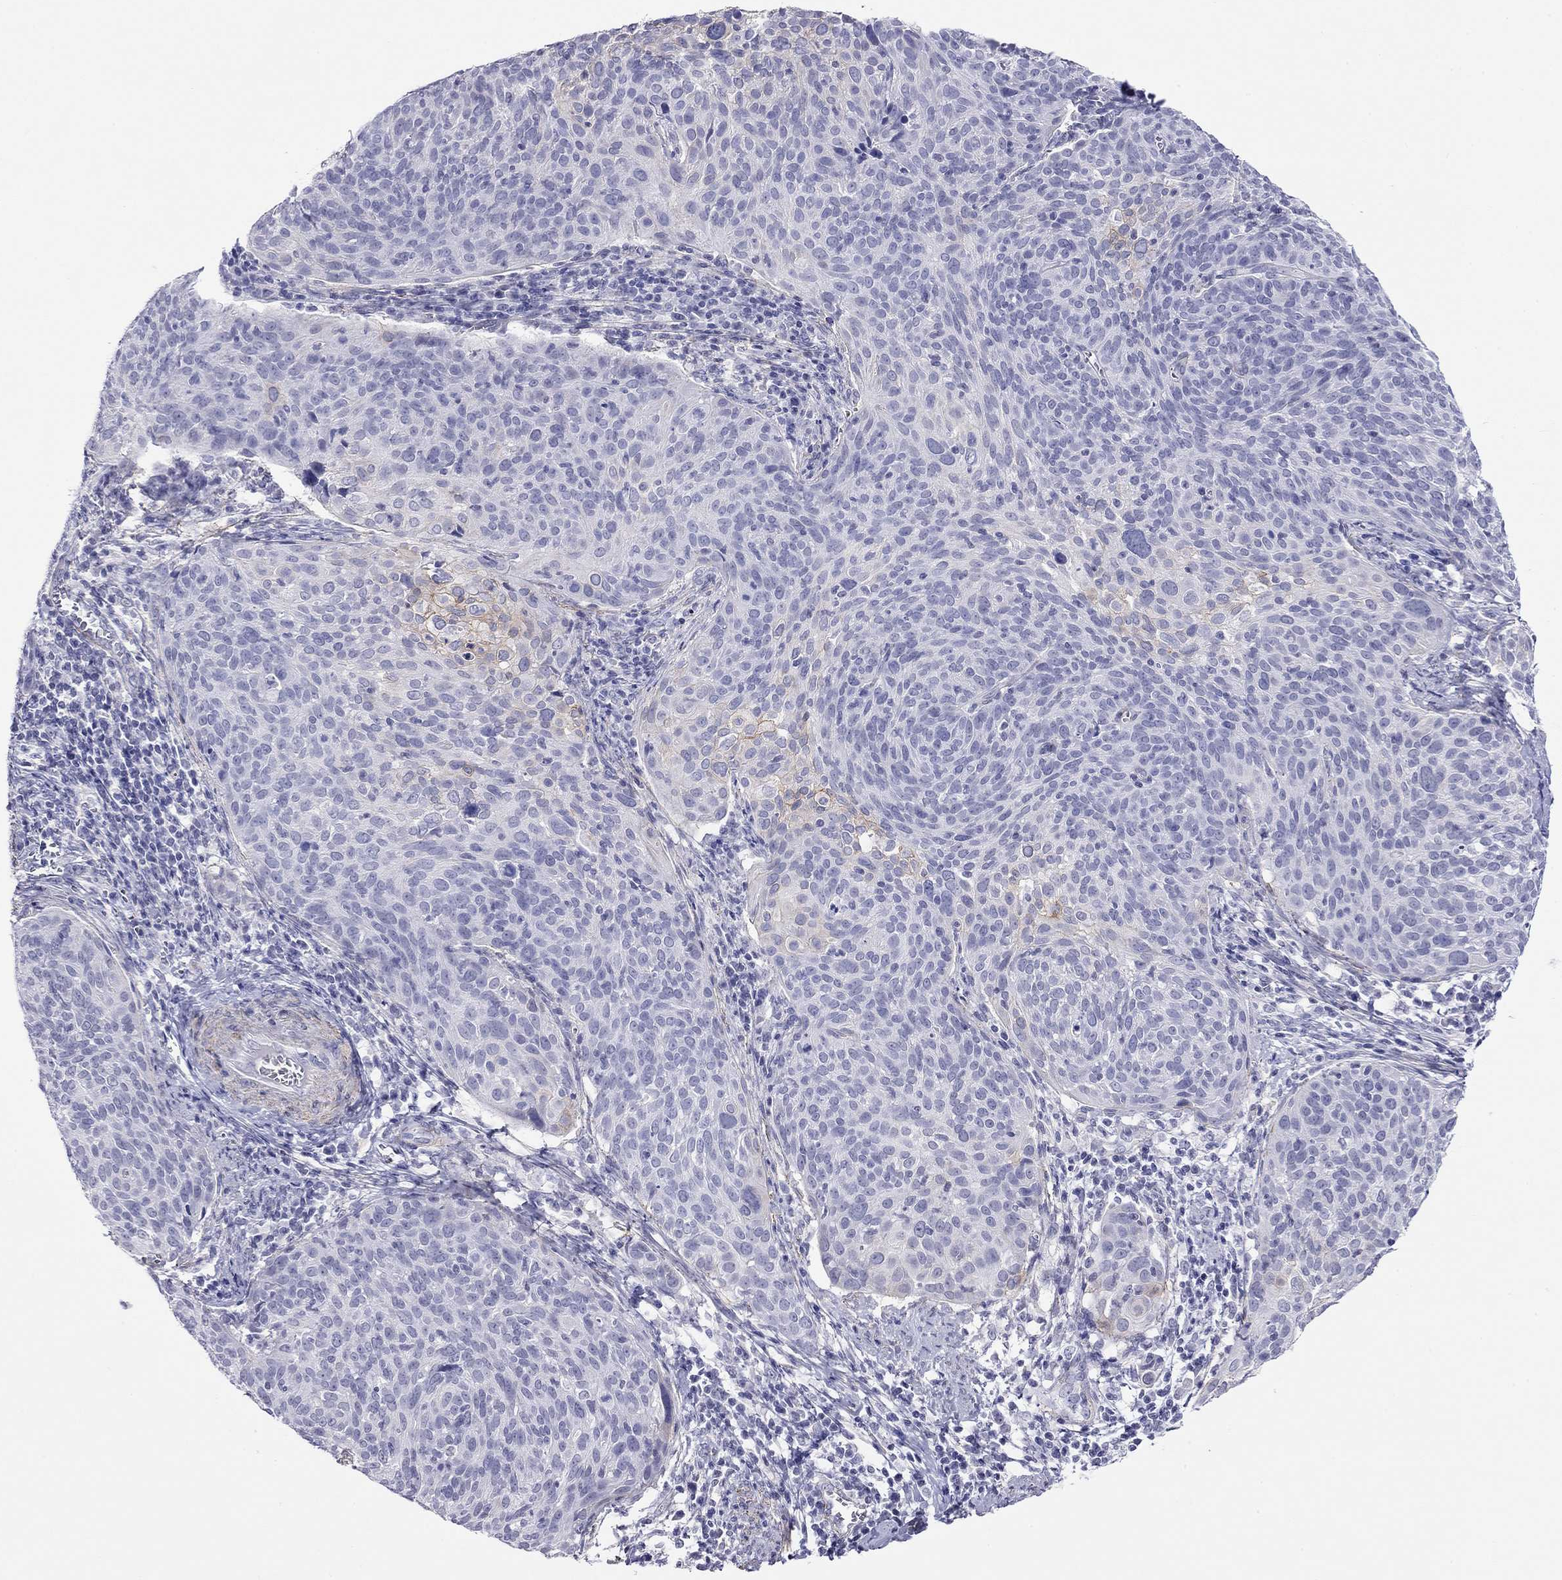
{"staining": {"intensity": "moderate", "quantity": "<25%", "location": "cytoplasmic/membranous"}, "tissue": "cervical cancer", "cell_type": "Tumor cells", "image_type": "cancer", "snomed": [{"axis": "morphology", "description": "Squamous cell carcinoma, NOS"}, {"axis": "topography", "description": "Cervix"}], "caption": "Immunohistochemical staining of cervical squamous cell carcinoma reveals low levels of moderate cytoplasmic/membranous protein expression in about <25% of tumor cells.", "gene": "MYMX", "patient": {"sex": "female", "age": 39}}